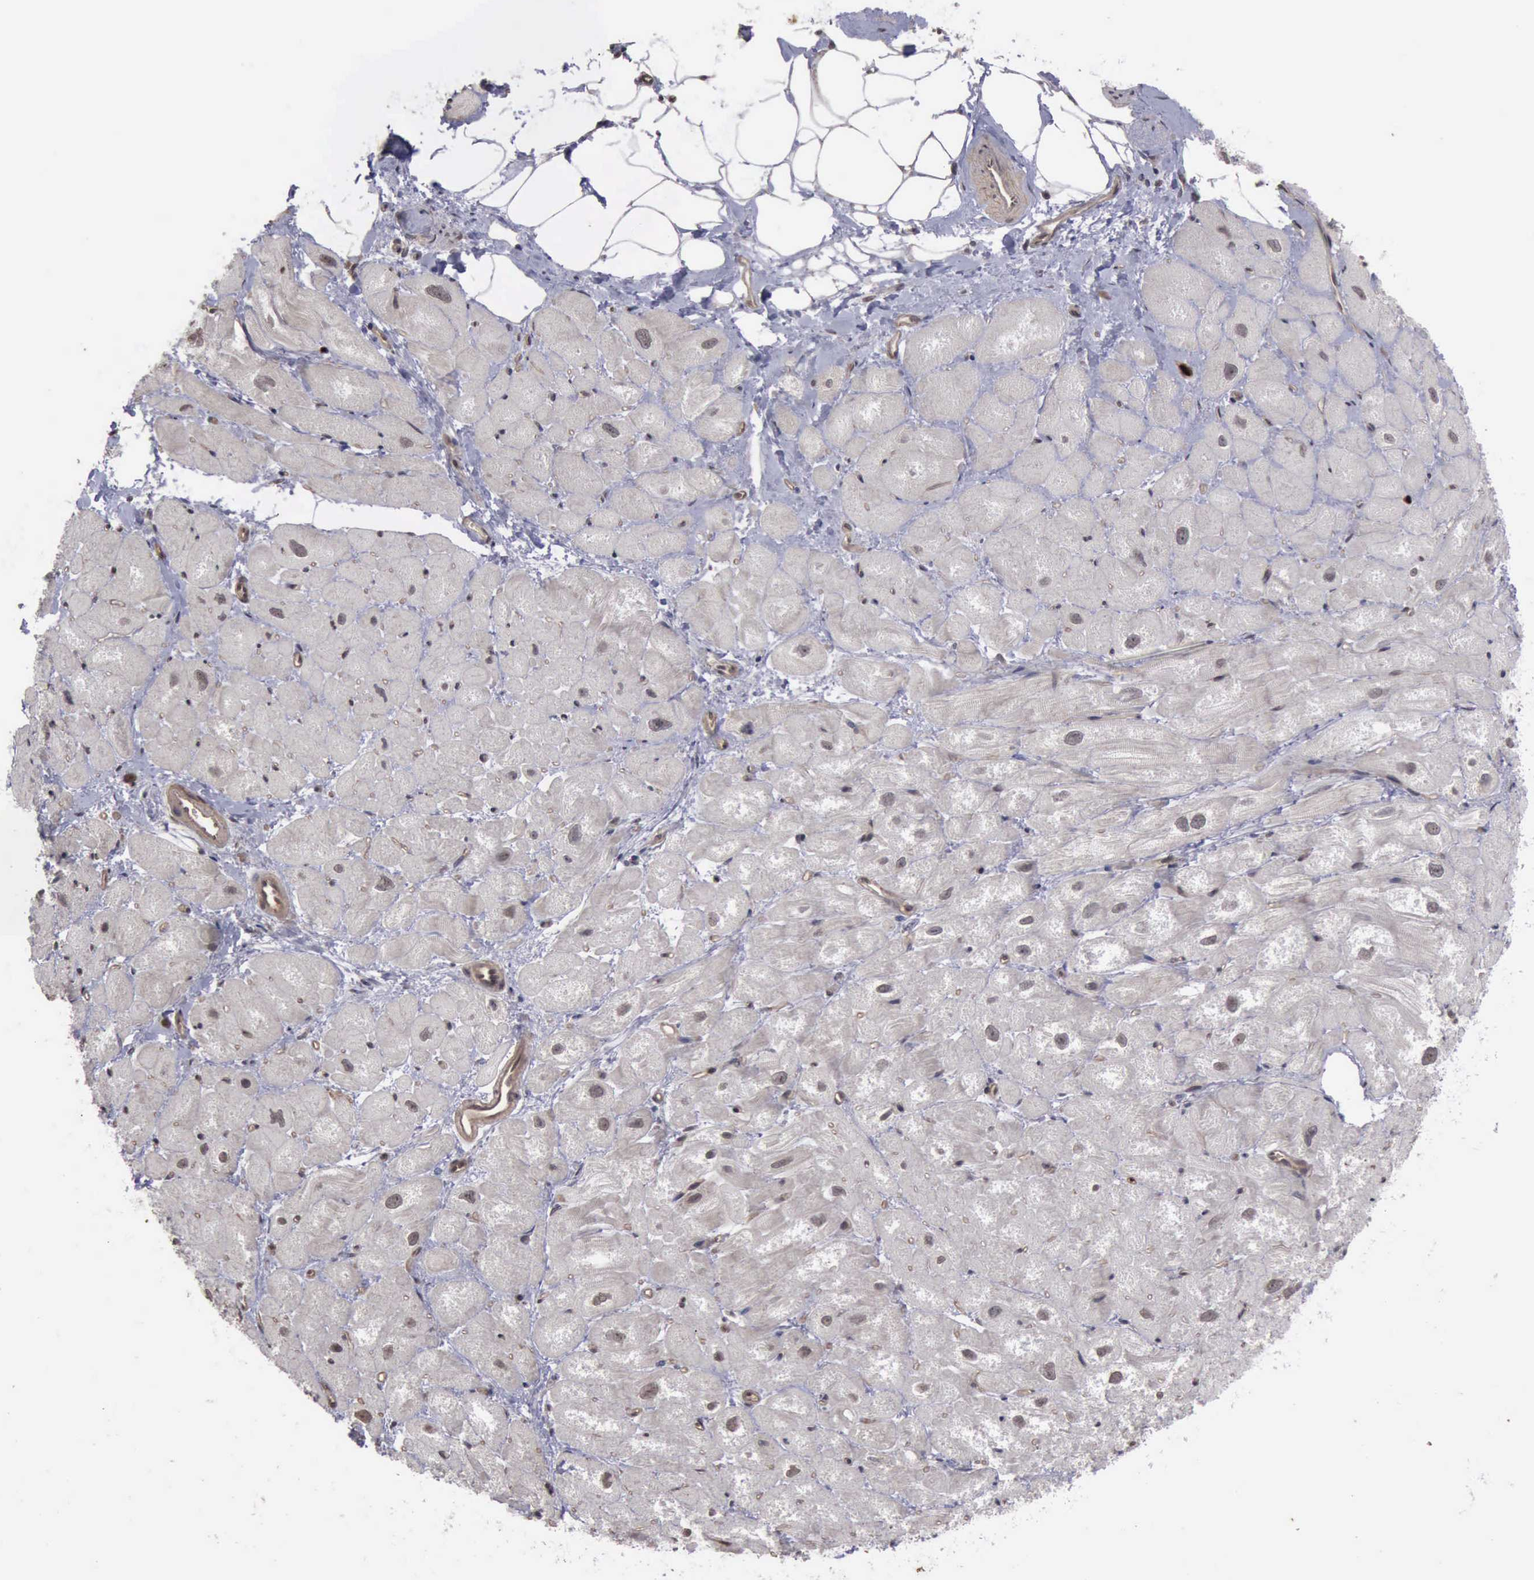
{"staining": {"intensity": "negative", "quantity": "none", "location": "none"}, "tissue": "heart muscle", "cell_type": "Cardiomyocytes", "image_type": "normal", "snomed": [{"axis": "morphology", "description": "Normal tissue, NOS"}, {"axis": "topography", "description": "Heart"}], "caption": "An IHC image of normal heart muscle is shown. There is no staining in cardiomyocytes of heart muscle. (Stains: DAB immunohistochemistry (IHC) with hematoxylin counter stain, Microscopy: brightfield microscopy at high magnification).", "gene": "MMP9", "patient": {"sex": "male", "age": 49}}